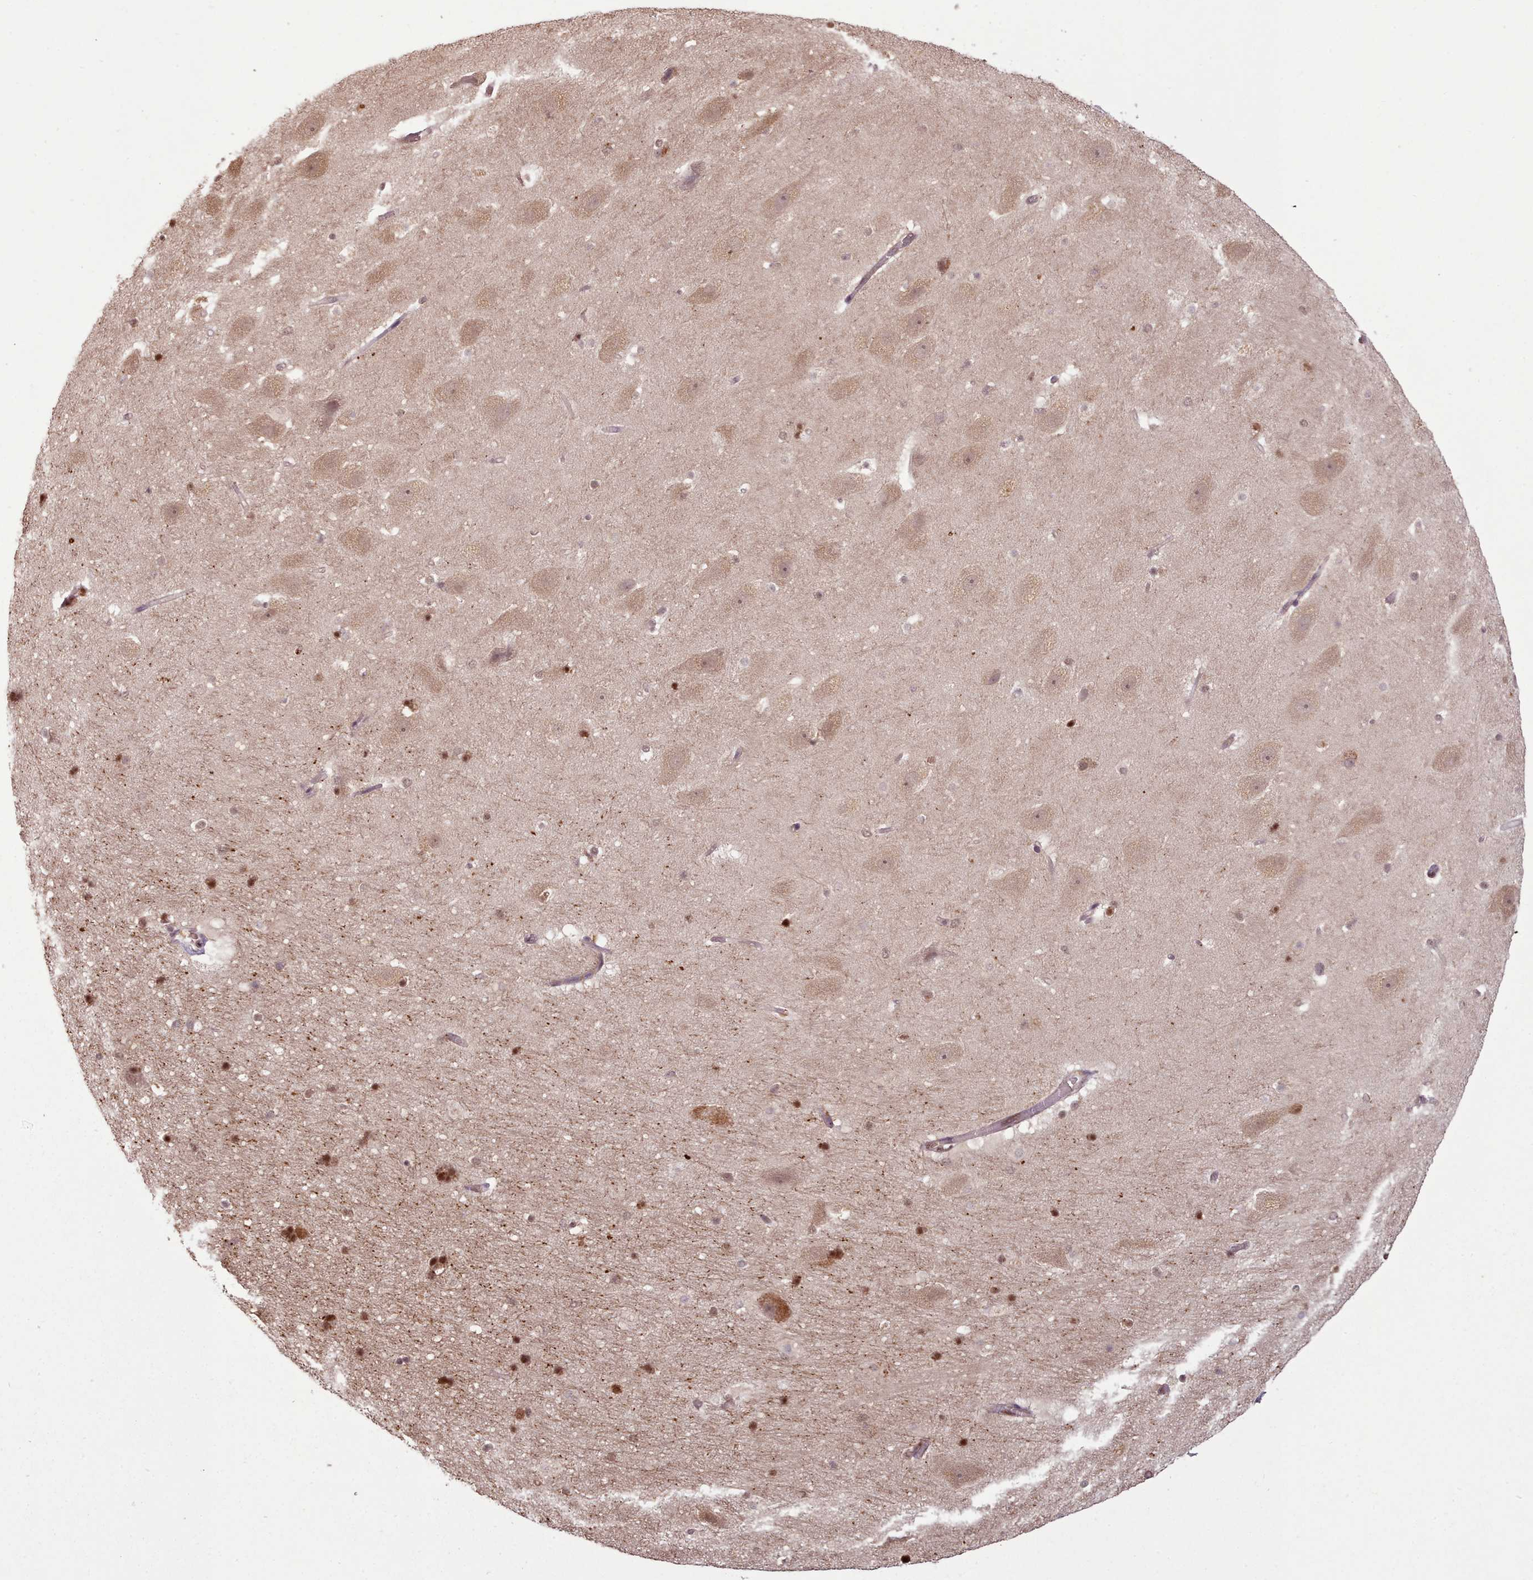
{"staining": {"intensity": "moderate", "quantity": "<25%", "location": "nuclear"}, "tissue": "hippocampus", "cell_type": "Glial cells", "image_type": "normal", "snomed": [{"axis": "morphology", "description": "Normal tissue, NOS"}, {"axis": "topography", "description": "Hippocampus"}], "caption": "This histopathology image reveals immunohistochemistry staining of unremarkable hippocampus, with low moderate nuclear expression in about <25% of glial cells.", "gene": "RPS27A", "patient": {"sex": "male", "age": 37}}